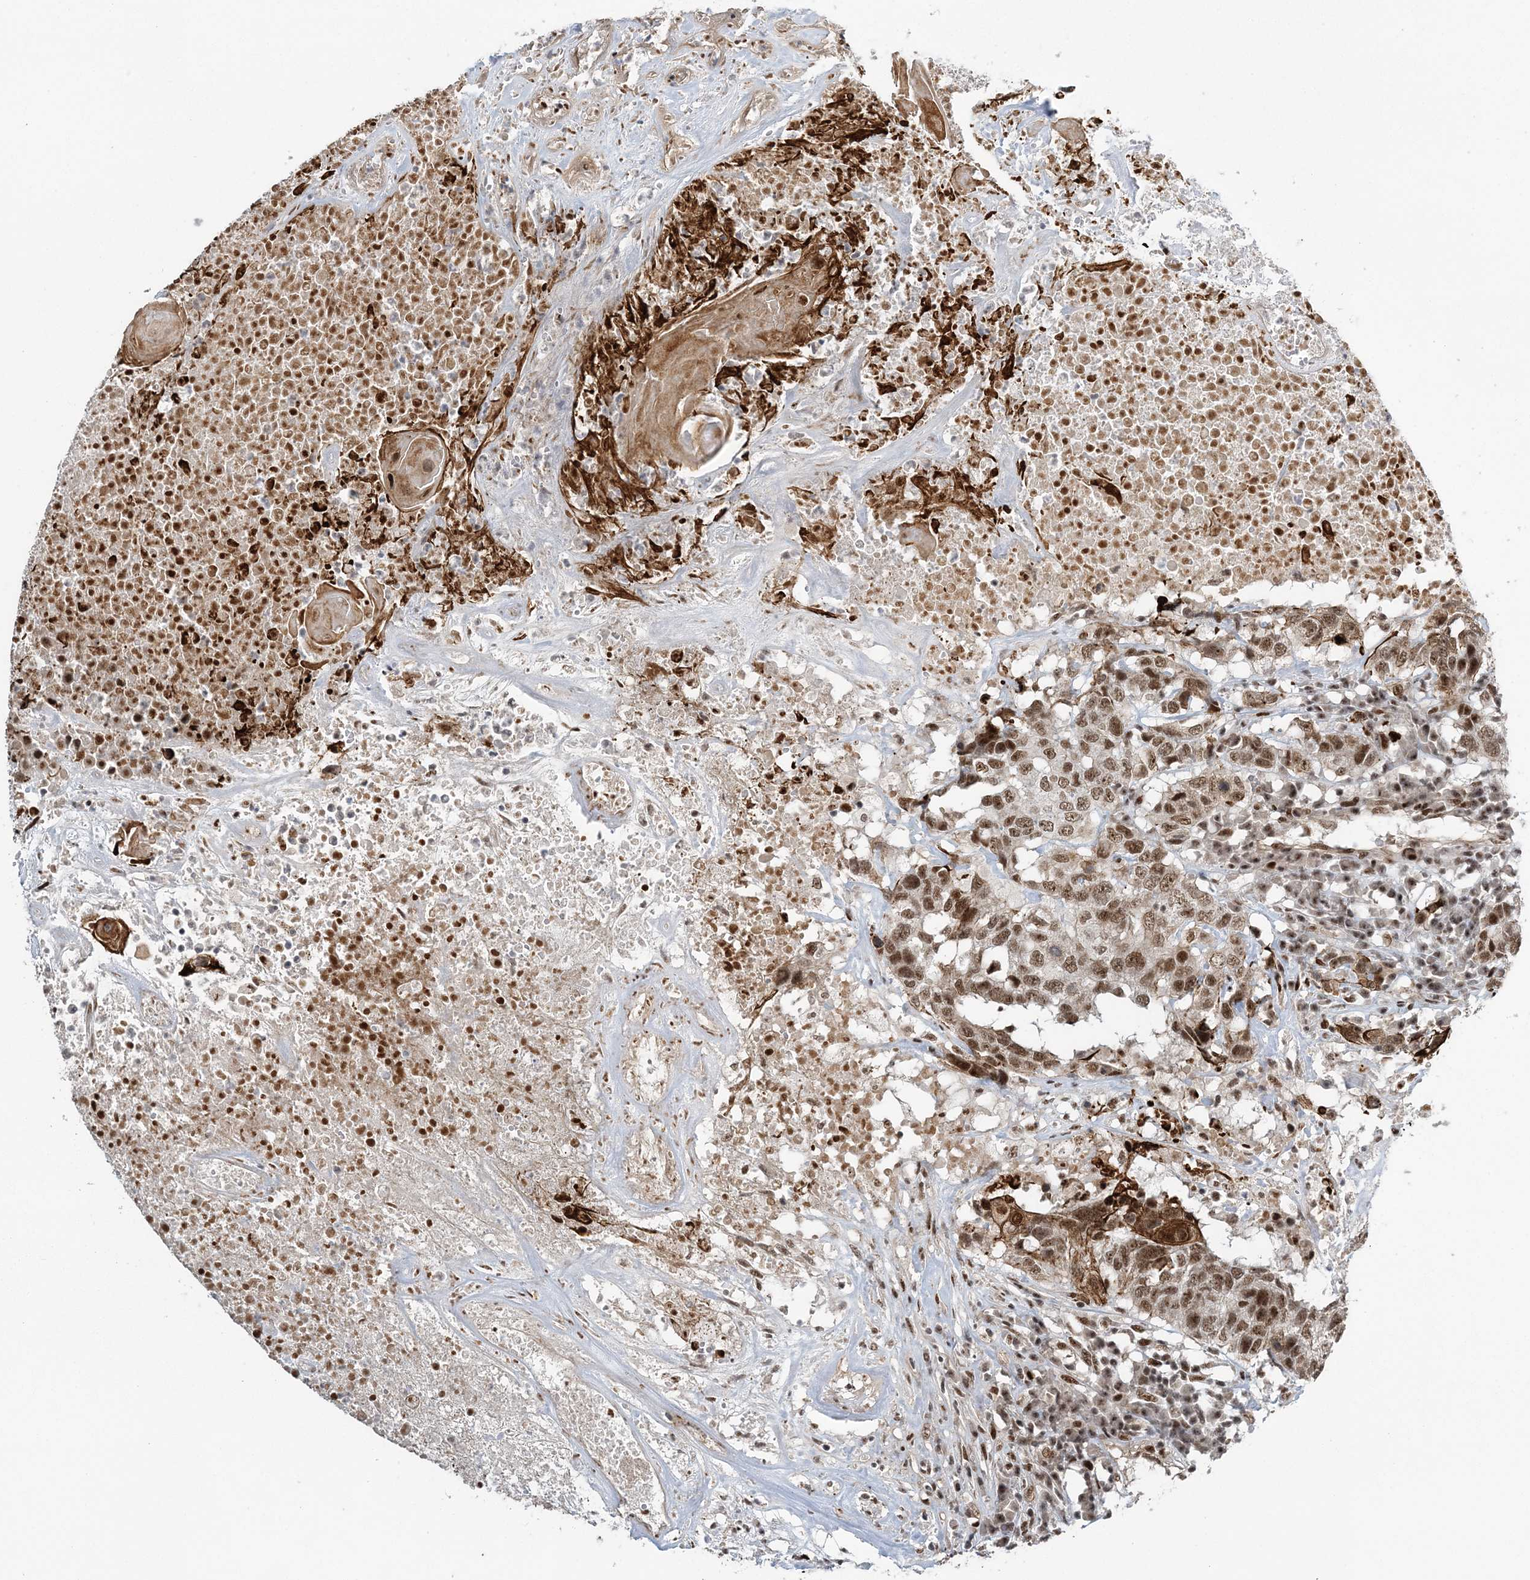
{"staining": {"intensity": "moderate", "quantity": ">75%", "location": "nuclear"}, "tissue": "head and neck cancer", "cell_type": "Tumor cells", "image_type": "cancer", "snomed": [{"axis": "morphology", "description": "Squamous cell carcinoma, NOS"}, {"axis": "topography", "description": "Head-Neck"}], "caption": "The histopathology image demonstrates staining of head and neck cancer, revealing moderate nuclear protein positivity (brown color) within tumor cells.", "gene": "CWC22", "patient": {"sex": "male", "age": 66}}